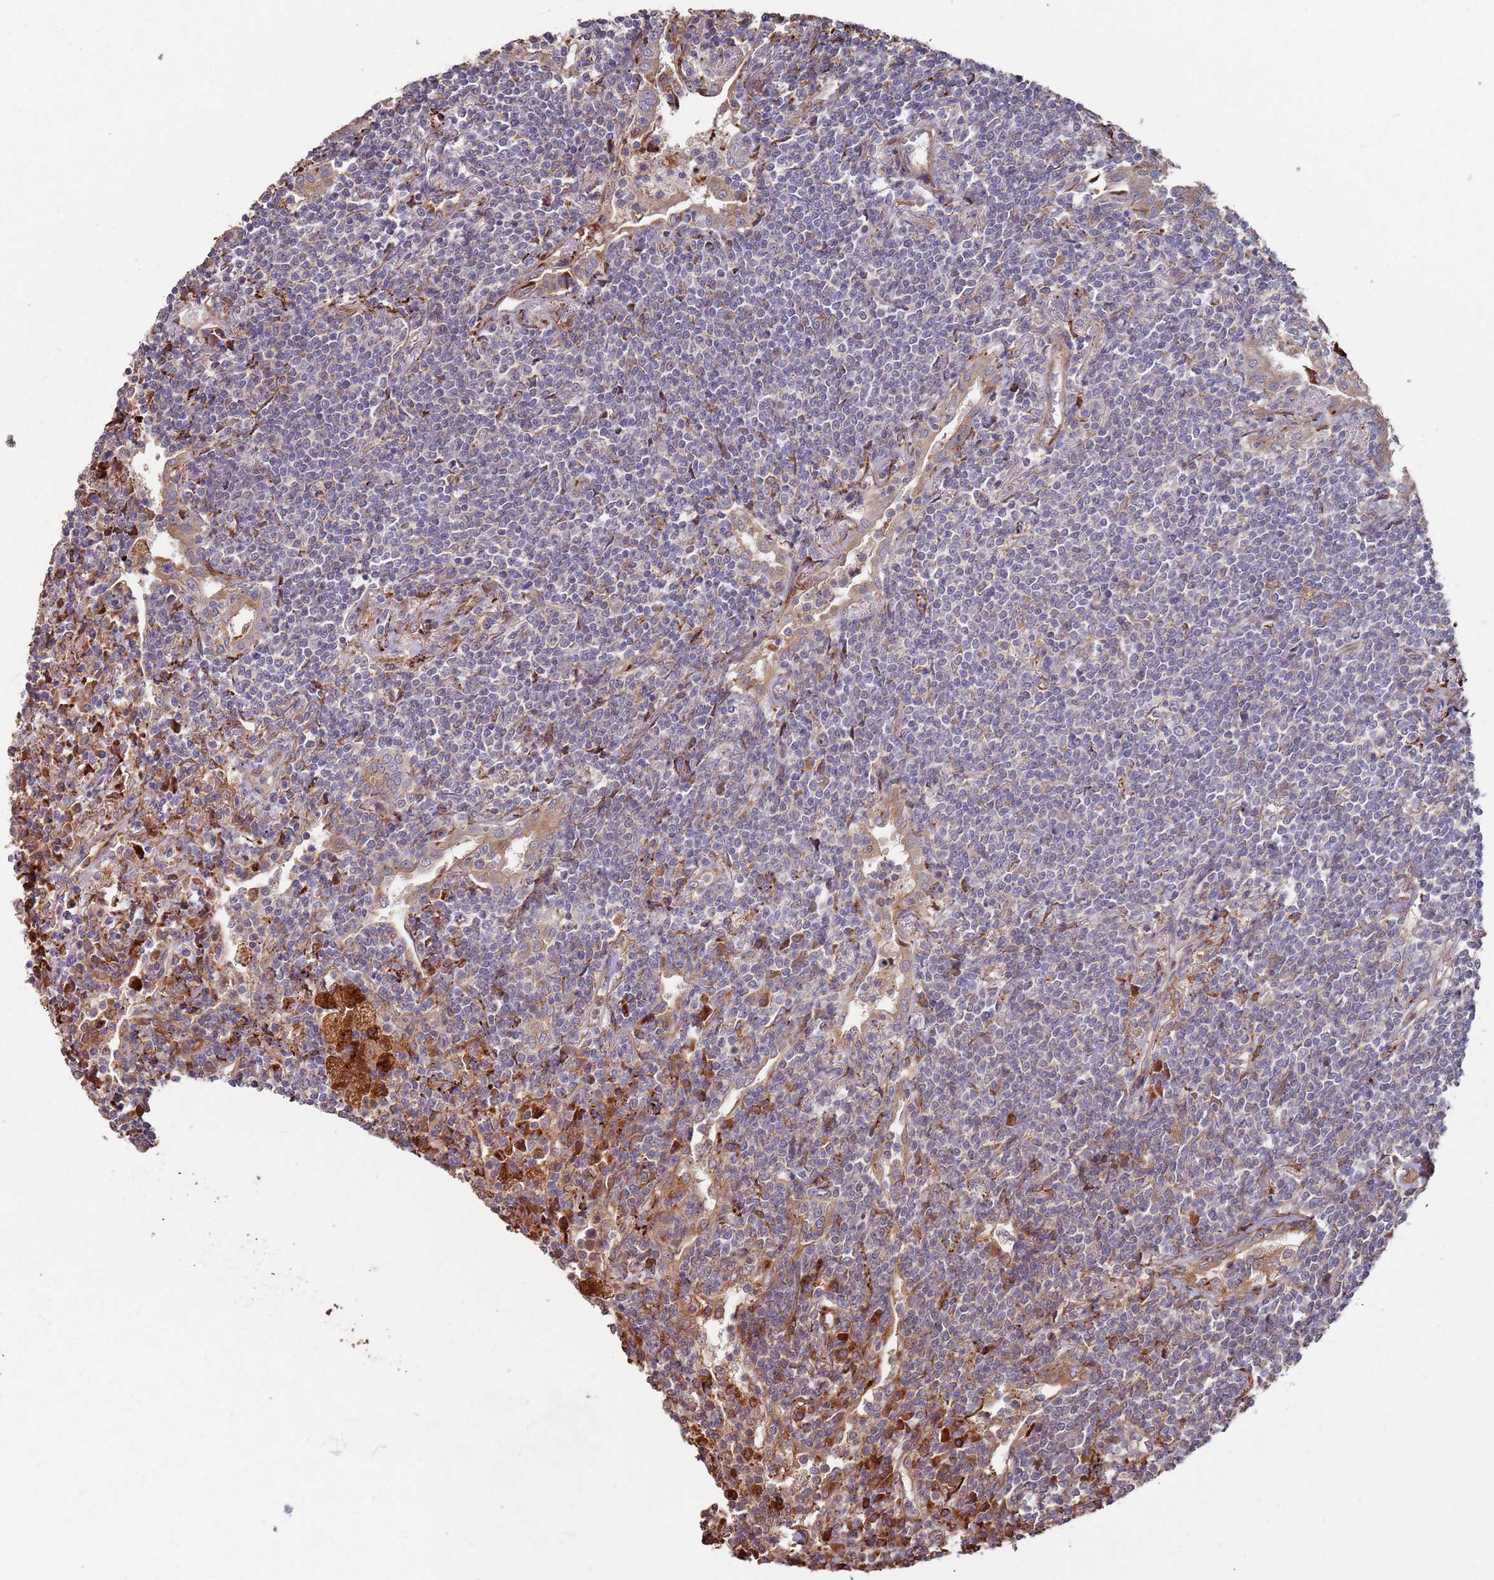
{"staining": {"intensity": "weak", "quantity": "<25%", "location": "cytoplasmic/membranous"}, "tissue": "lymphoma", "cell_type": "Tumor cells", "image_type": "cancer", "snomed": [{"axis": "morphology", "description": "Malignant lymphoma, non-Hodgkin's type, Low grade"}, {"axis": "topography", "description": "Lung"}], "caption": "This is an immunohistochemistry (IHC) photomicrograph of low-grade malignant lymphoma, non-Hodgkin's type. There is no staining in tumor cells.", "gene": "LACC1", "patient": {"sex": "female", "age": 71}}